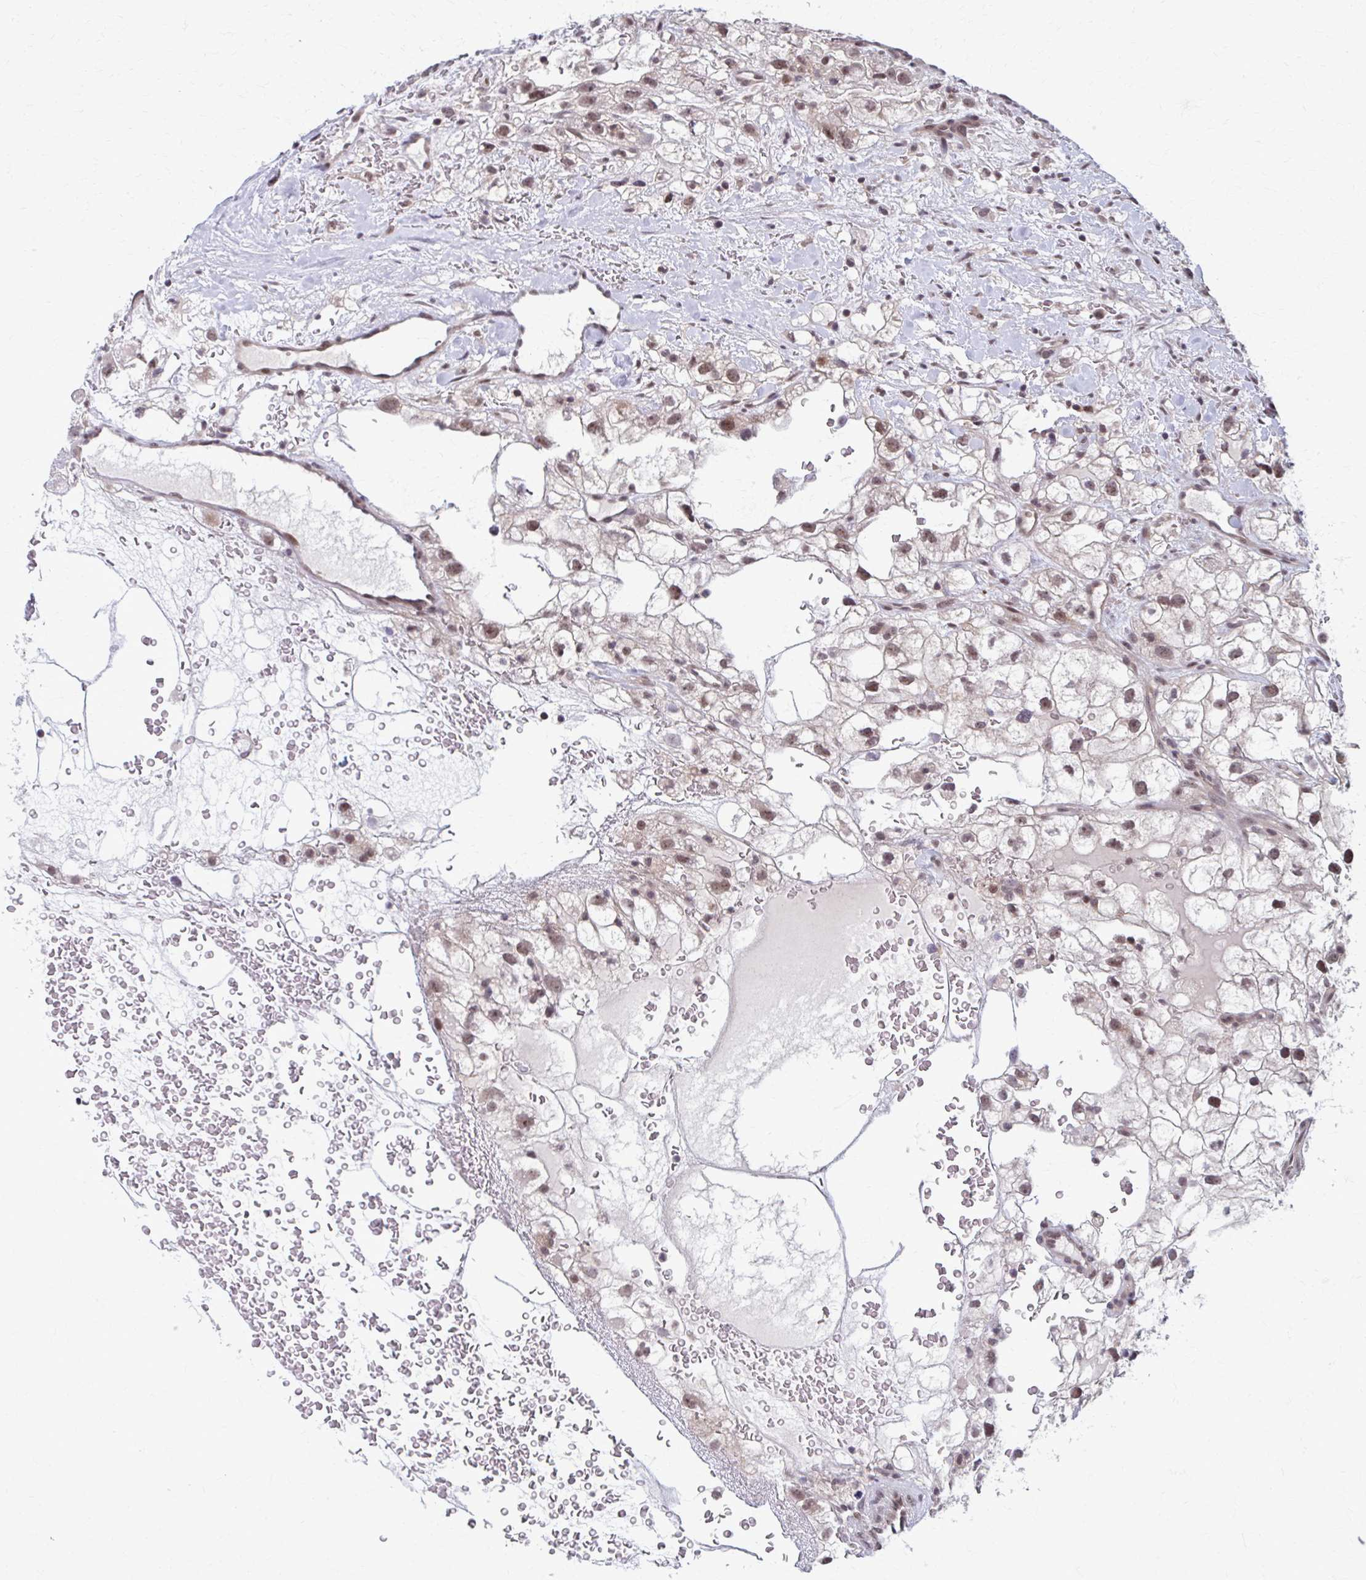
{"staining": {"intensity": "weak", "quantity": ">75%", "location": "nuclear"}, "tissue": "renal cancer", "cell_type": "Tumor cells", "image_type": "cancer", "snomed": [{"axis": "morphology", "description": "Adenocarcinoma, NOS"}, {"axis": "topography", "description": "Kidney"}], "caption": "Renal cancer (adenocarcinoma) tissue exhibits weak nuclear staining in about >75% of tumor cells, visualized by immunohistochemistry. The staining was performed using DAB (3,3'-diaminobenzidine) to visualize the protein expression in brown, while the nuclei were stained in blue with hematoxylin (Magnification: 20x).", "gene": "SETBP1", "patient": {"sex": "male", "age": 59}}